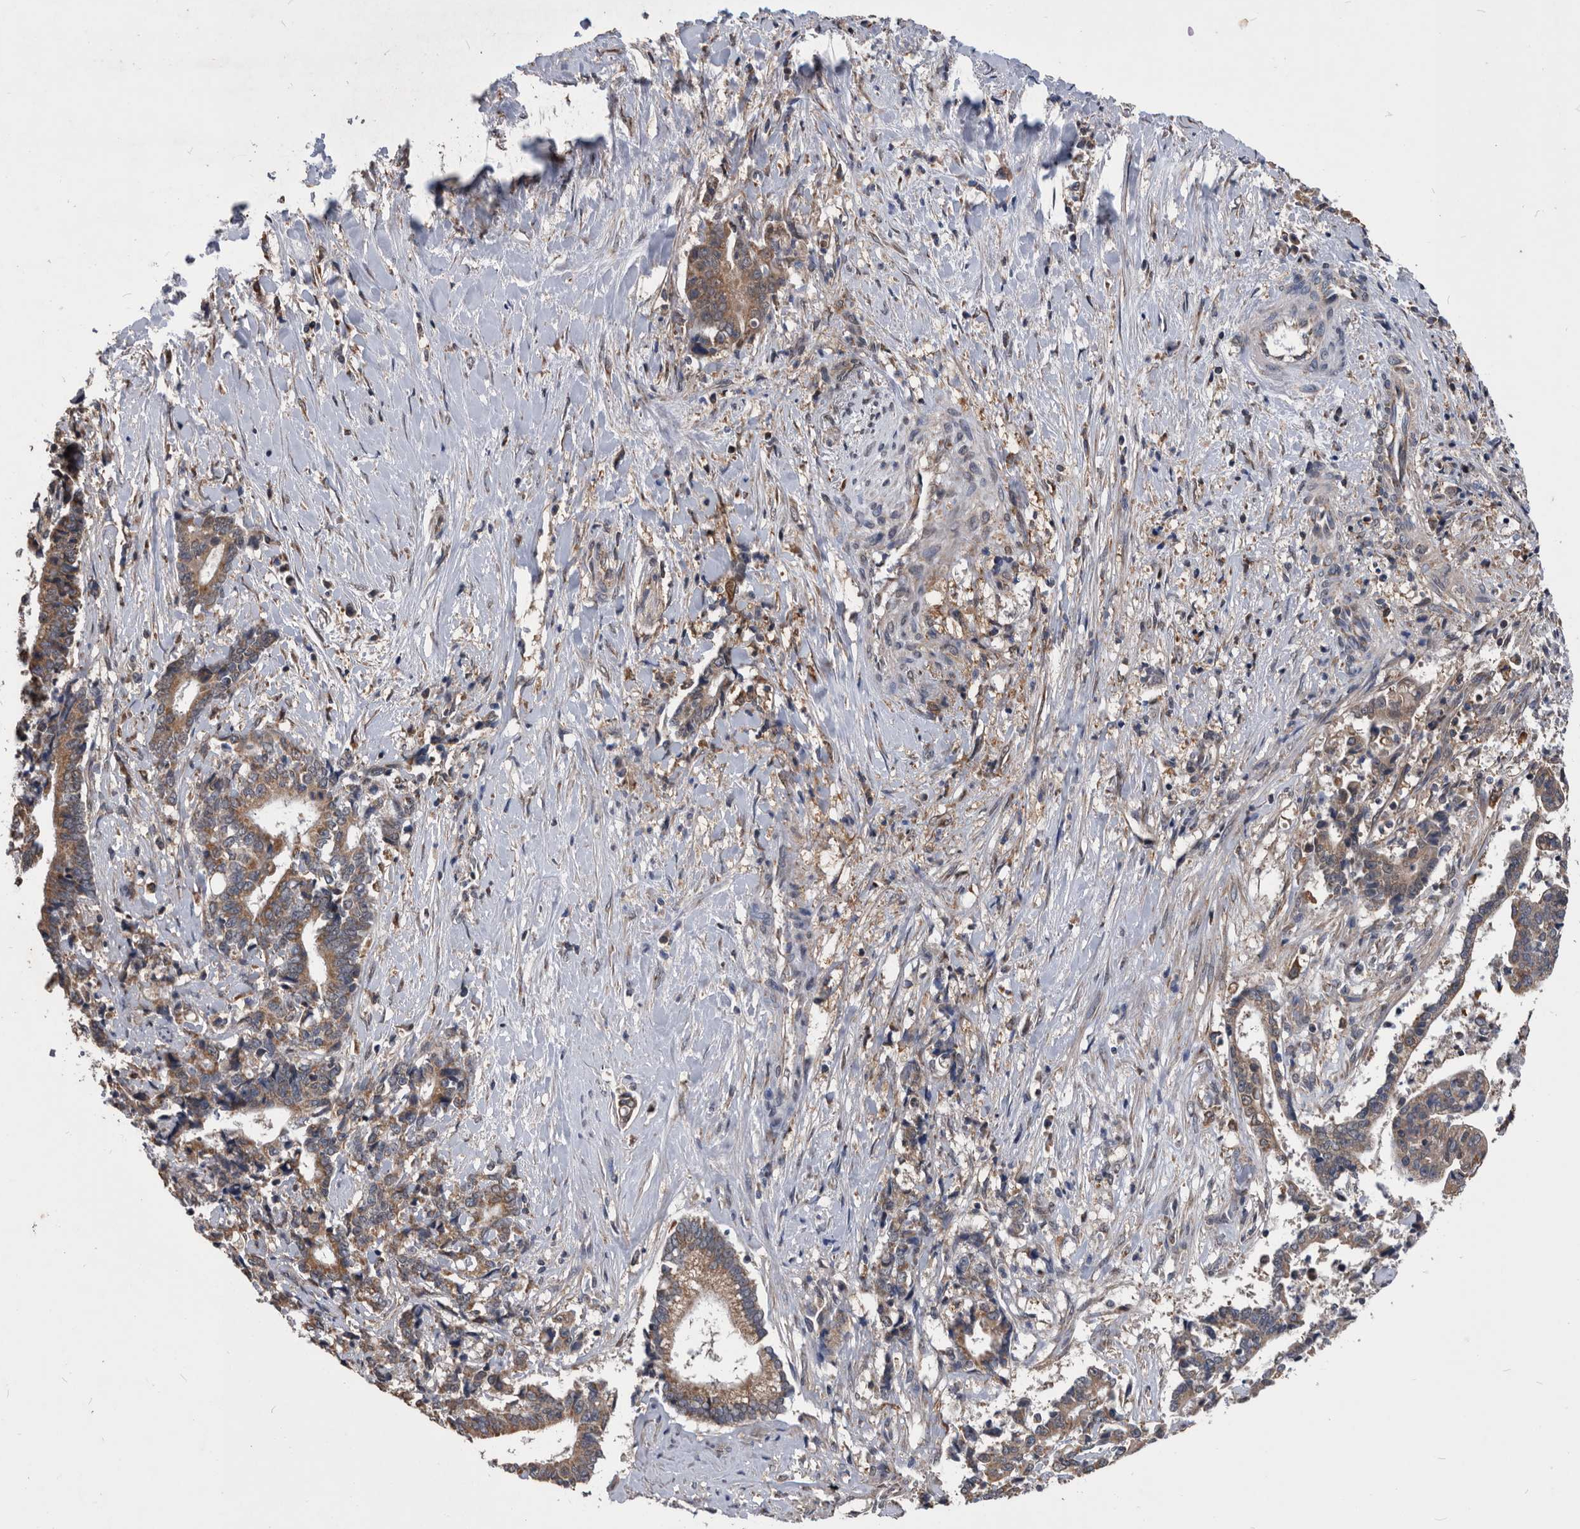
{"staining": {"intensity": "moderate", "quantity": ">75%", "location": "cytoplasmic/membranous"}, "tissue": "liver cancer", "cell_type": "Tumor cells", "image_type": "cancer", "snomed": [{"axis": "morphology", "description": "Cholangiocarcinoma"}, {"axis": "topography", "description": "Liver"}], "caption": "An image of liver cancer stained for a protein shows moderate cytoplasmic/membranous brown staining in tumor cells.", "gene": "NRBP1", "patient": {"sex": "male", "age": 57}}